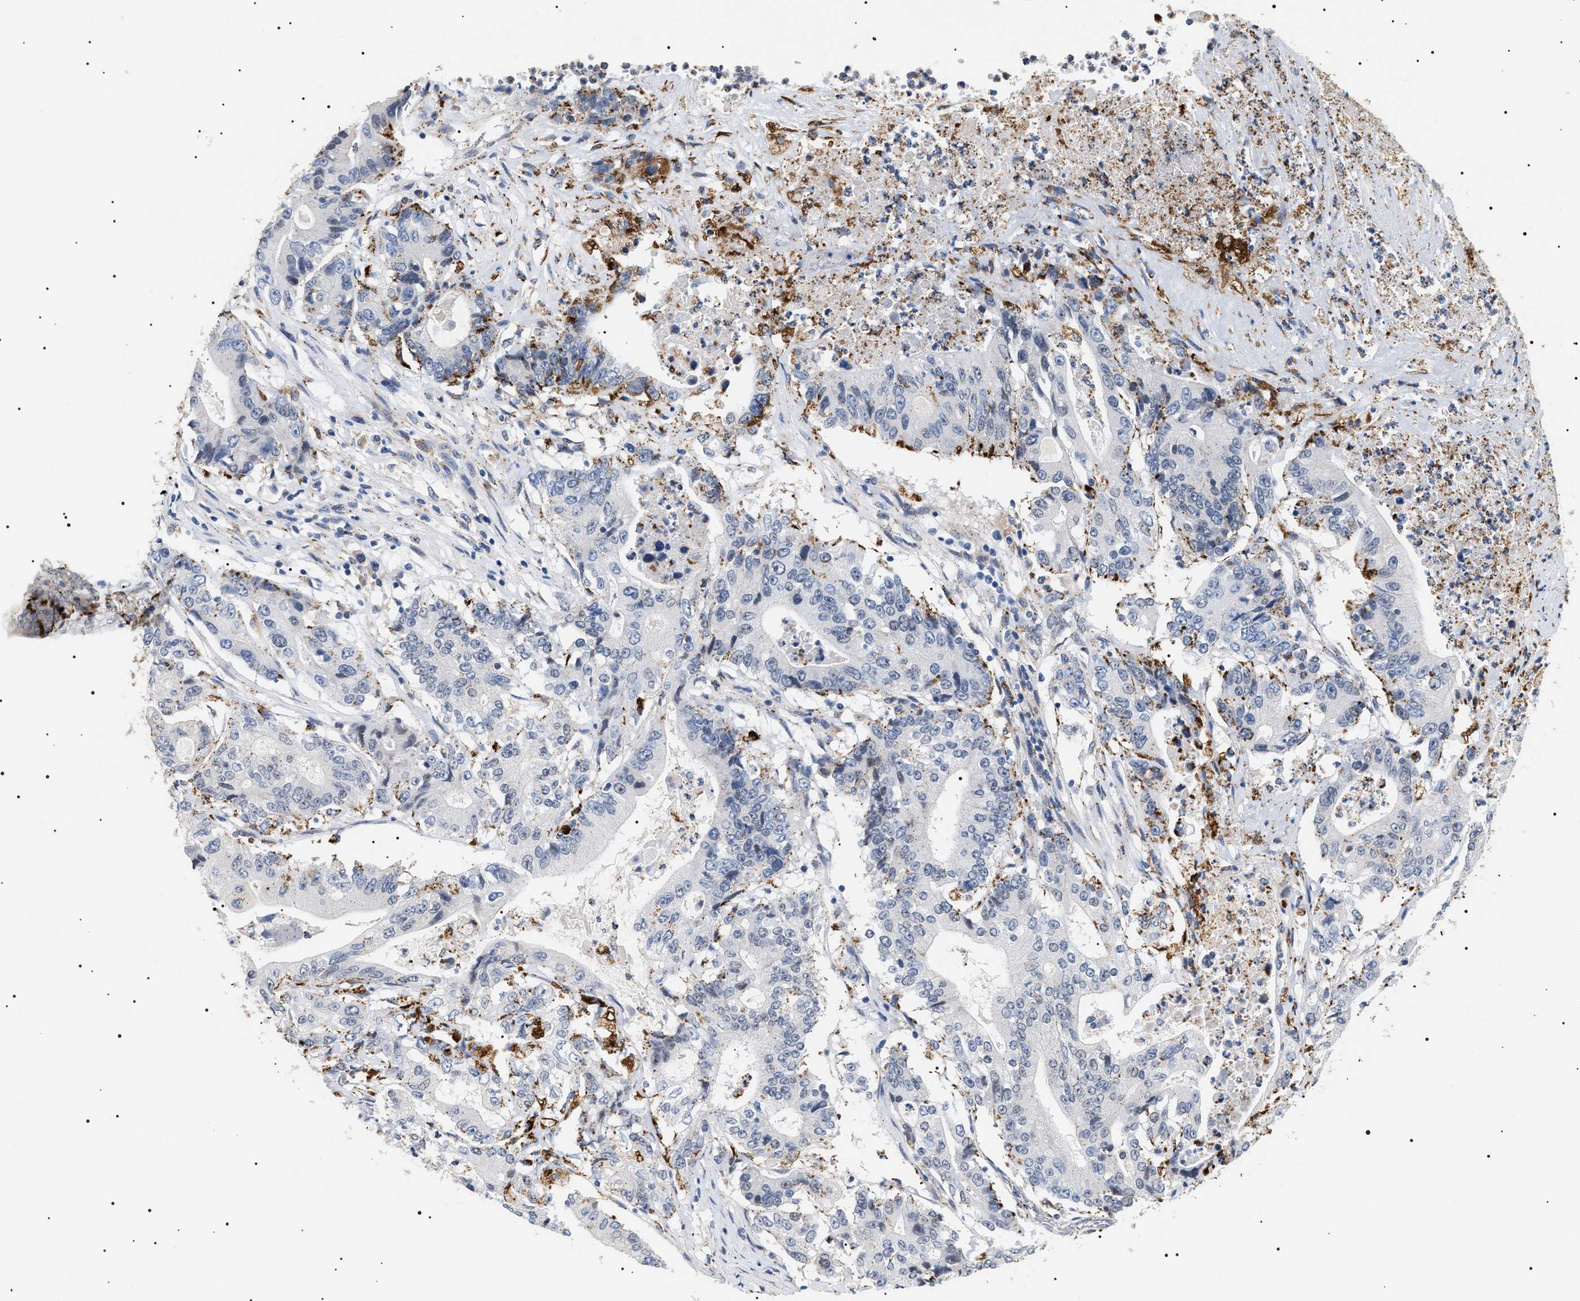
{"staining": {"intensity": "moderate", "quantity": "<25%", "location": "cytoplasmic/membranous"}, "tissue": "colorectal cancer", "cell_type": "Tumor cells", "image_type": "cancer", "snomed": [{"axis": "morphology", "description": "Adenocarcinoma, NOS"}, {"axis": "topography", "description": "Colon"}], "caption": "Human colorectal adenocarcinoma stained with a brown dye reveals moderate cytoplasmic/membranous positive staining in about <25% of tumor cells.", "gene": "HSD17B11", "patient": {"sex": "female", "age": 77}}